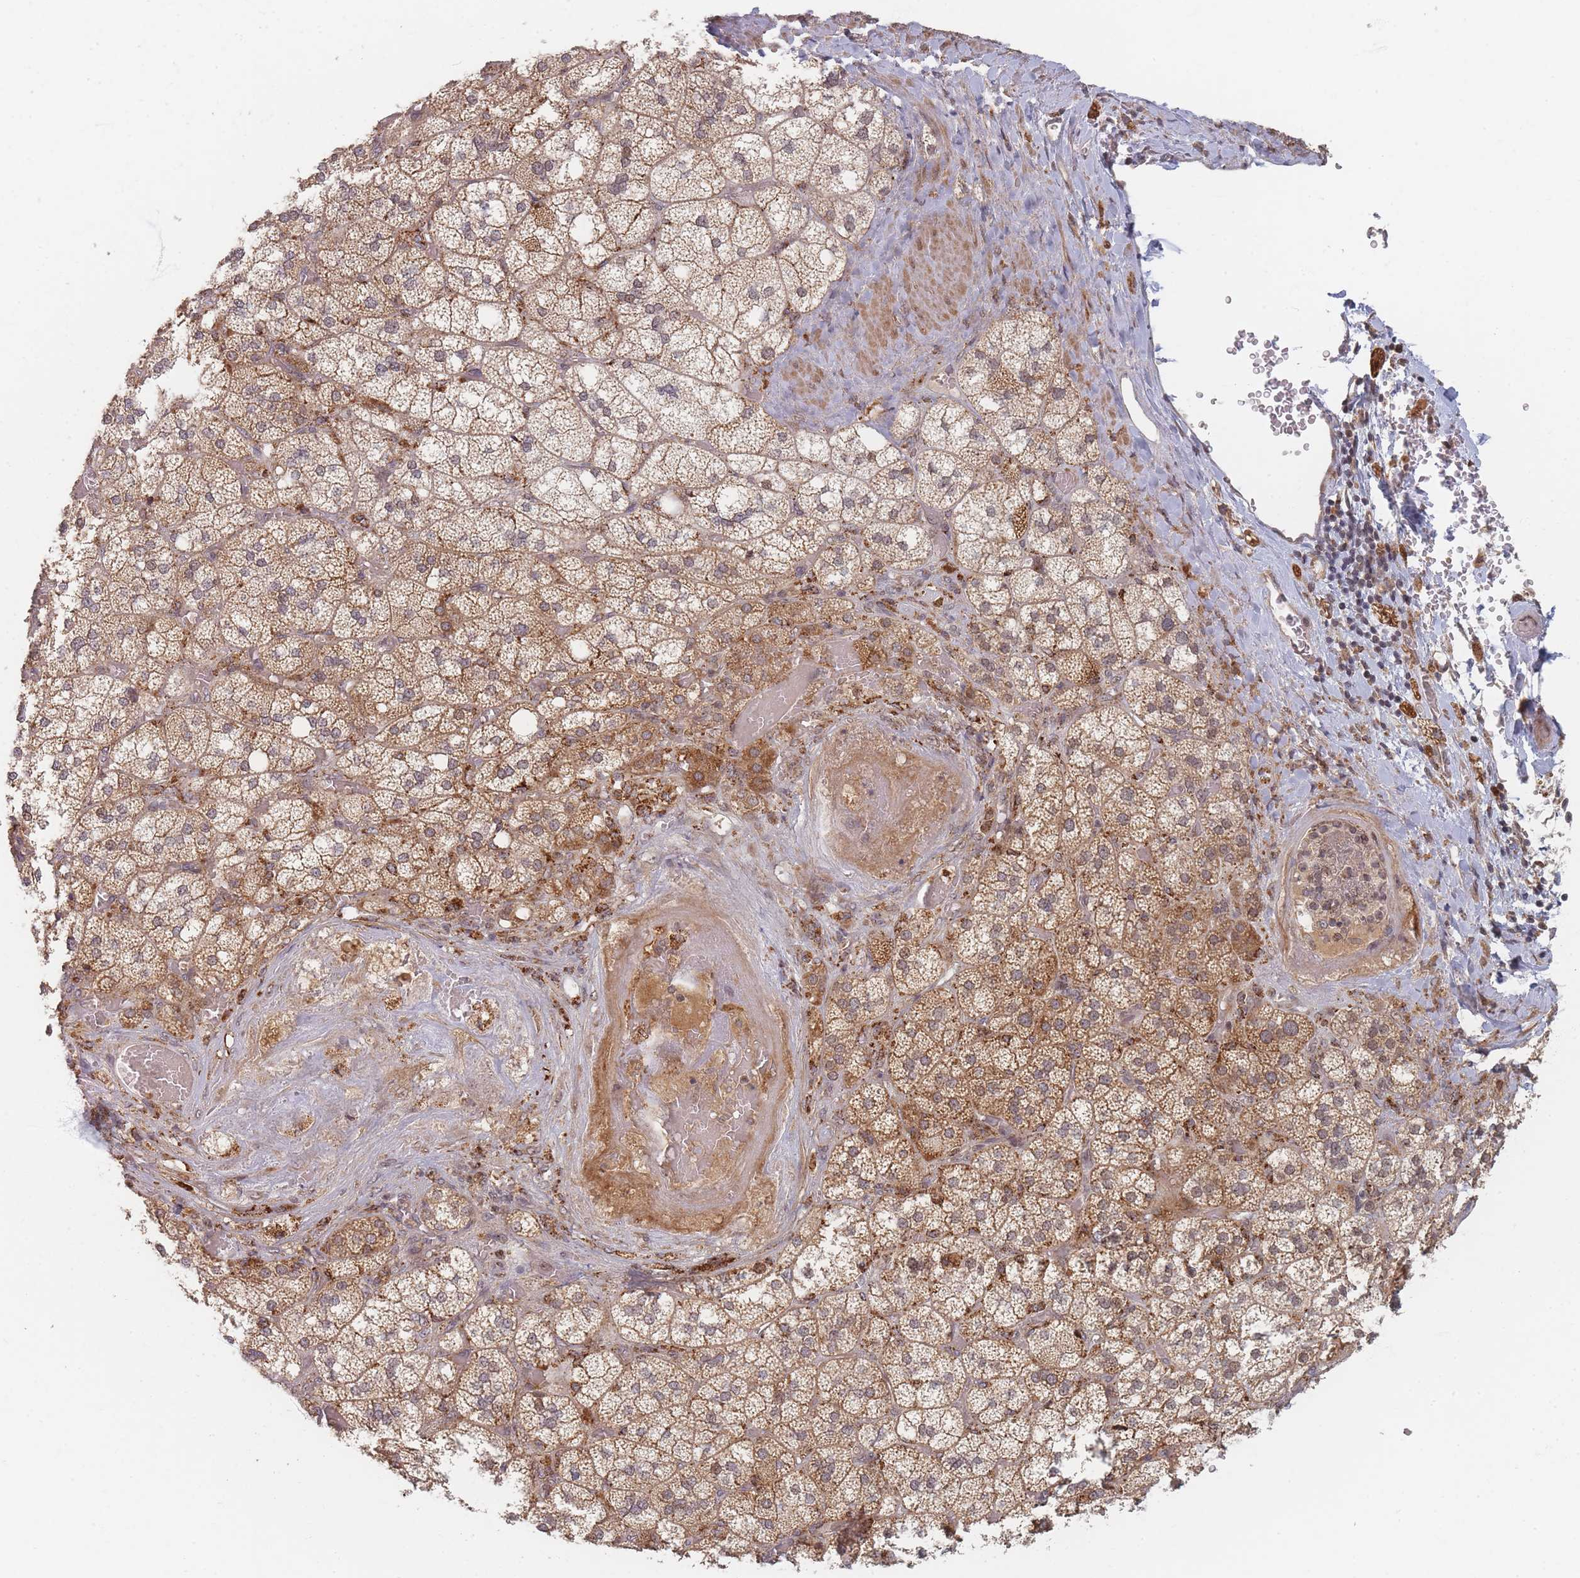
{"staining": {"intensity": "moderate", "quantity": ">75%", "location": "cytoplasmic/membranous"}, "tissue": "adrenal gland", "cell_type": "Glandular cells", "image_type": "normal", "snomed": [{"axis": "morphology", "description": "Normal tissue, NOS"}, {"axis": "topography", "description": "Adrenal gland"}], "caption": "Immunohistochemistry (DAB (3,3'-diaminobenzidine)) staining of benign human adrenal gland reveals moderate cytoplasmic/membranous protein expression in about >75% of glandular cells.", "gene": "RADX", "patient": {"sex": "male", "age": 61}}